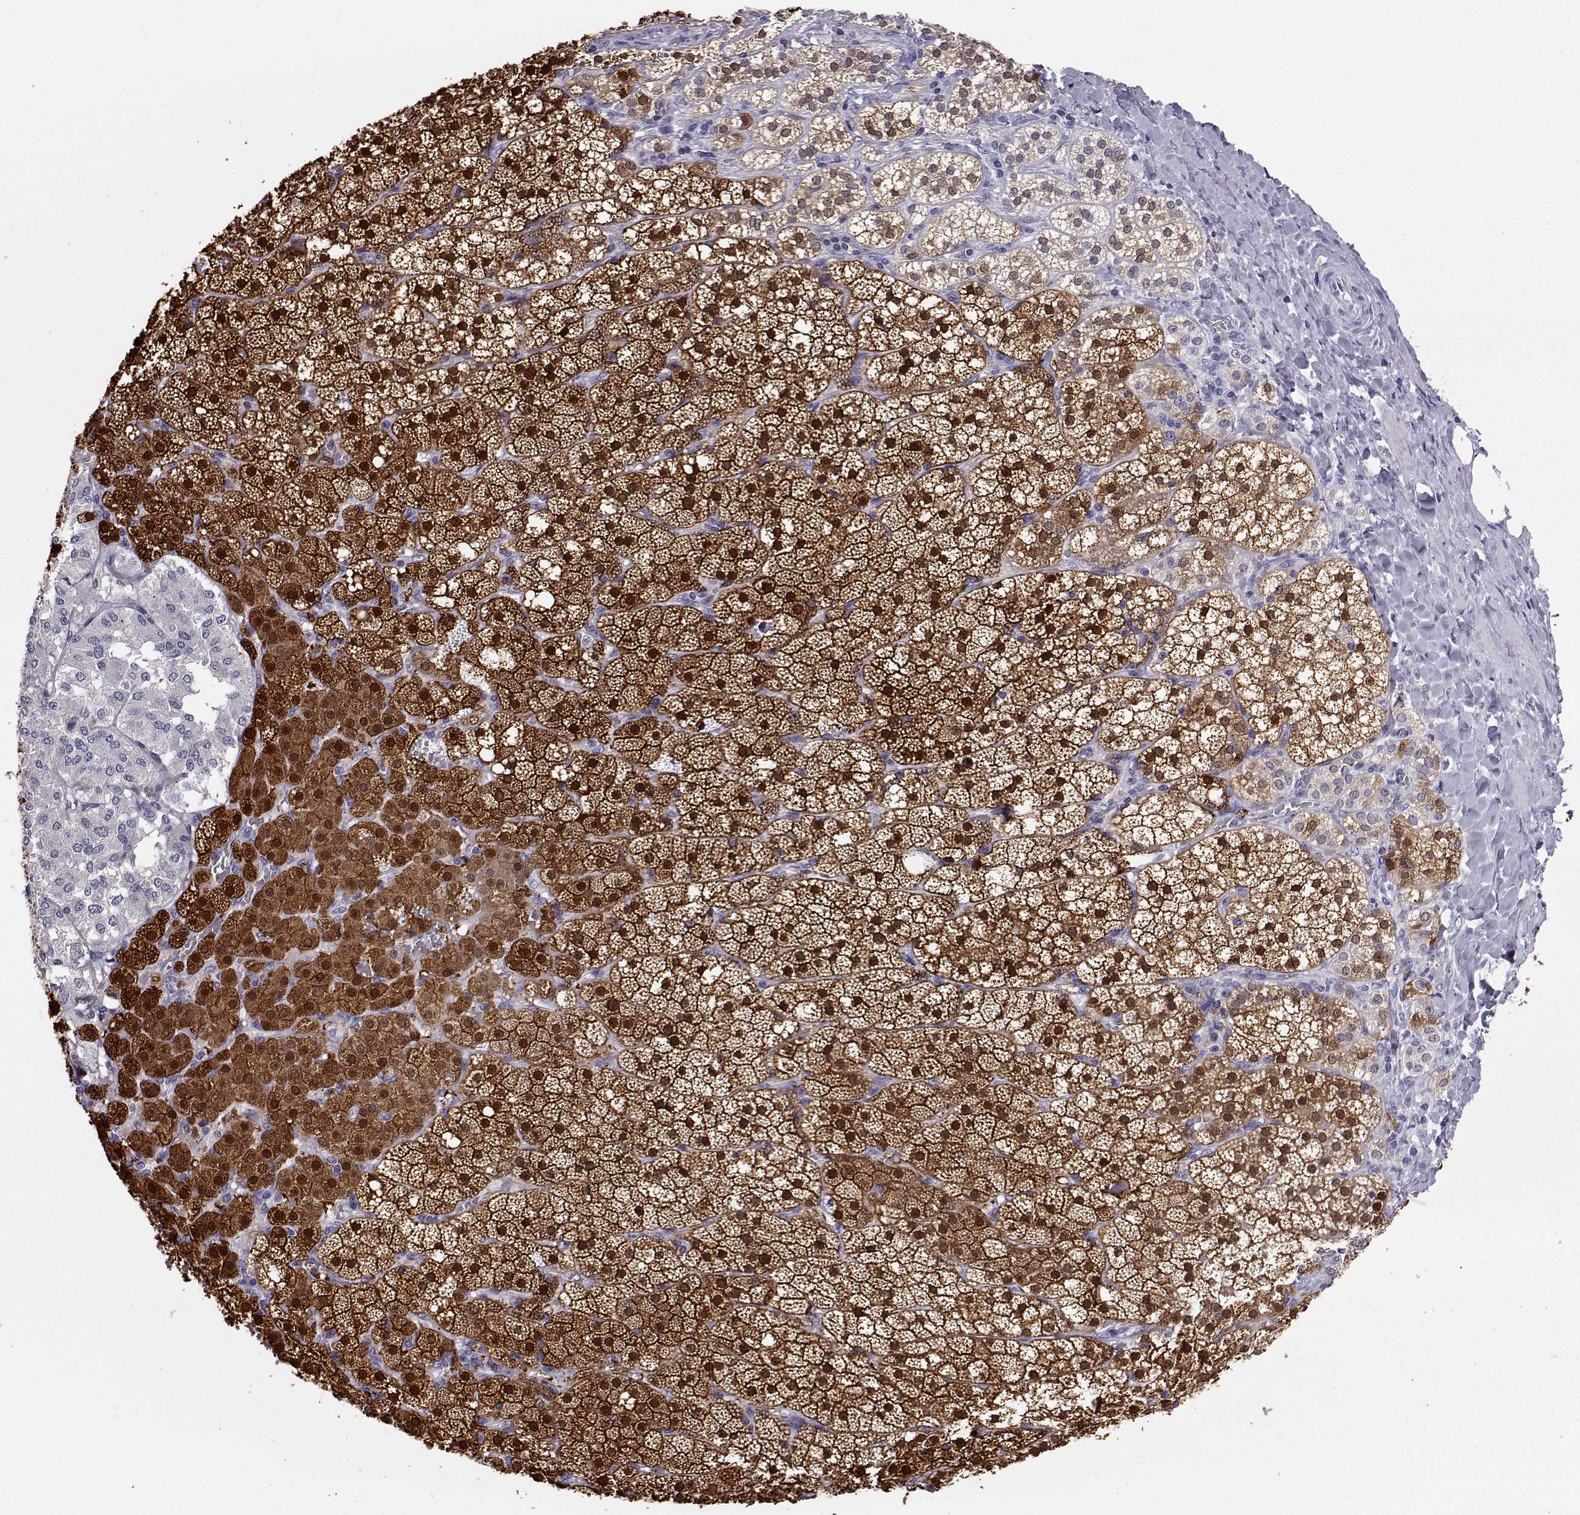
{"staining": {"intensity": "strong", "quantity": ">75%", "location": "cytoplasmic/membranous,nuclear"}, "tissue": "adrenal gland", "cell_type": "Glandular cells", "image_type": "normal", "snomed": [{"axis": "morphology", "description": "Normal tissue, NOS"}, {"axis": "topography", "description": "Adrenal gland"}], "caption": "Benign adrenal gland was stained to show a protein in brown. There is high levels of strong cytoplasmic/membranous,nuclear expression in about >75% of glandular cells. (IHC, brightfield microscopy, high magnification).", "gene": "AKR1B1", "patient": {"sex": "male", "age": 53}}